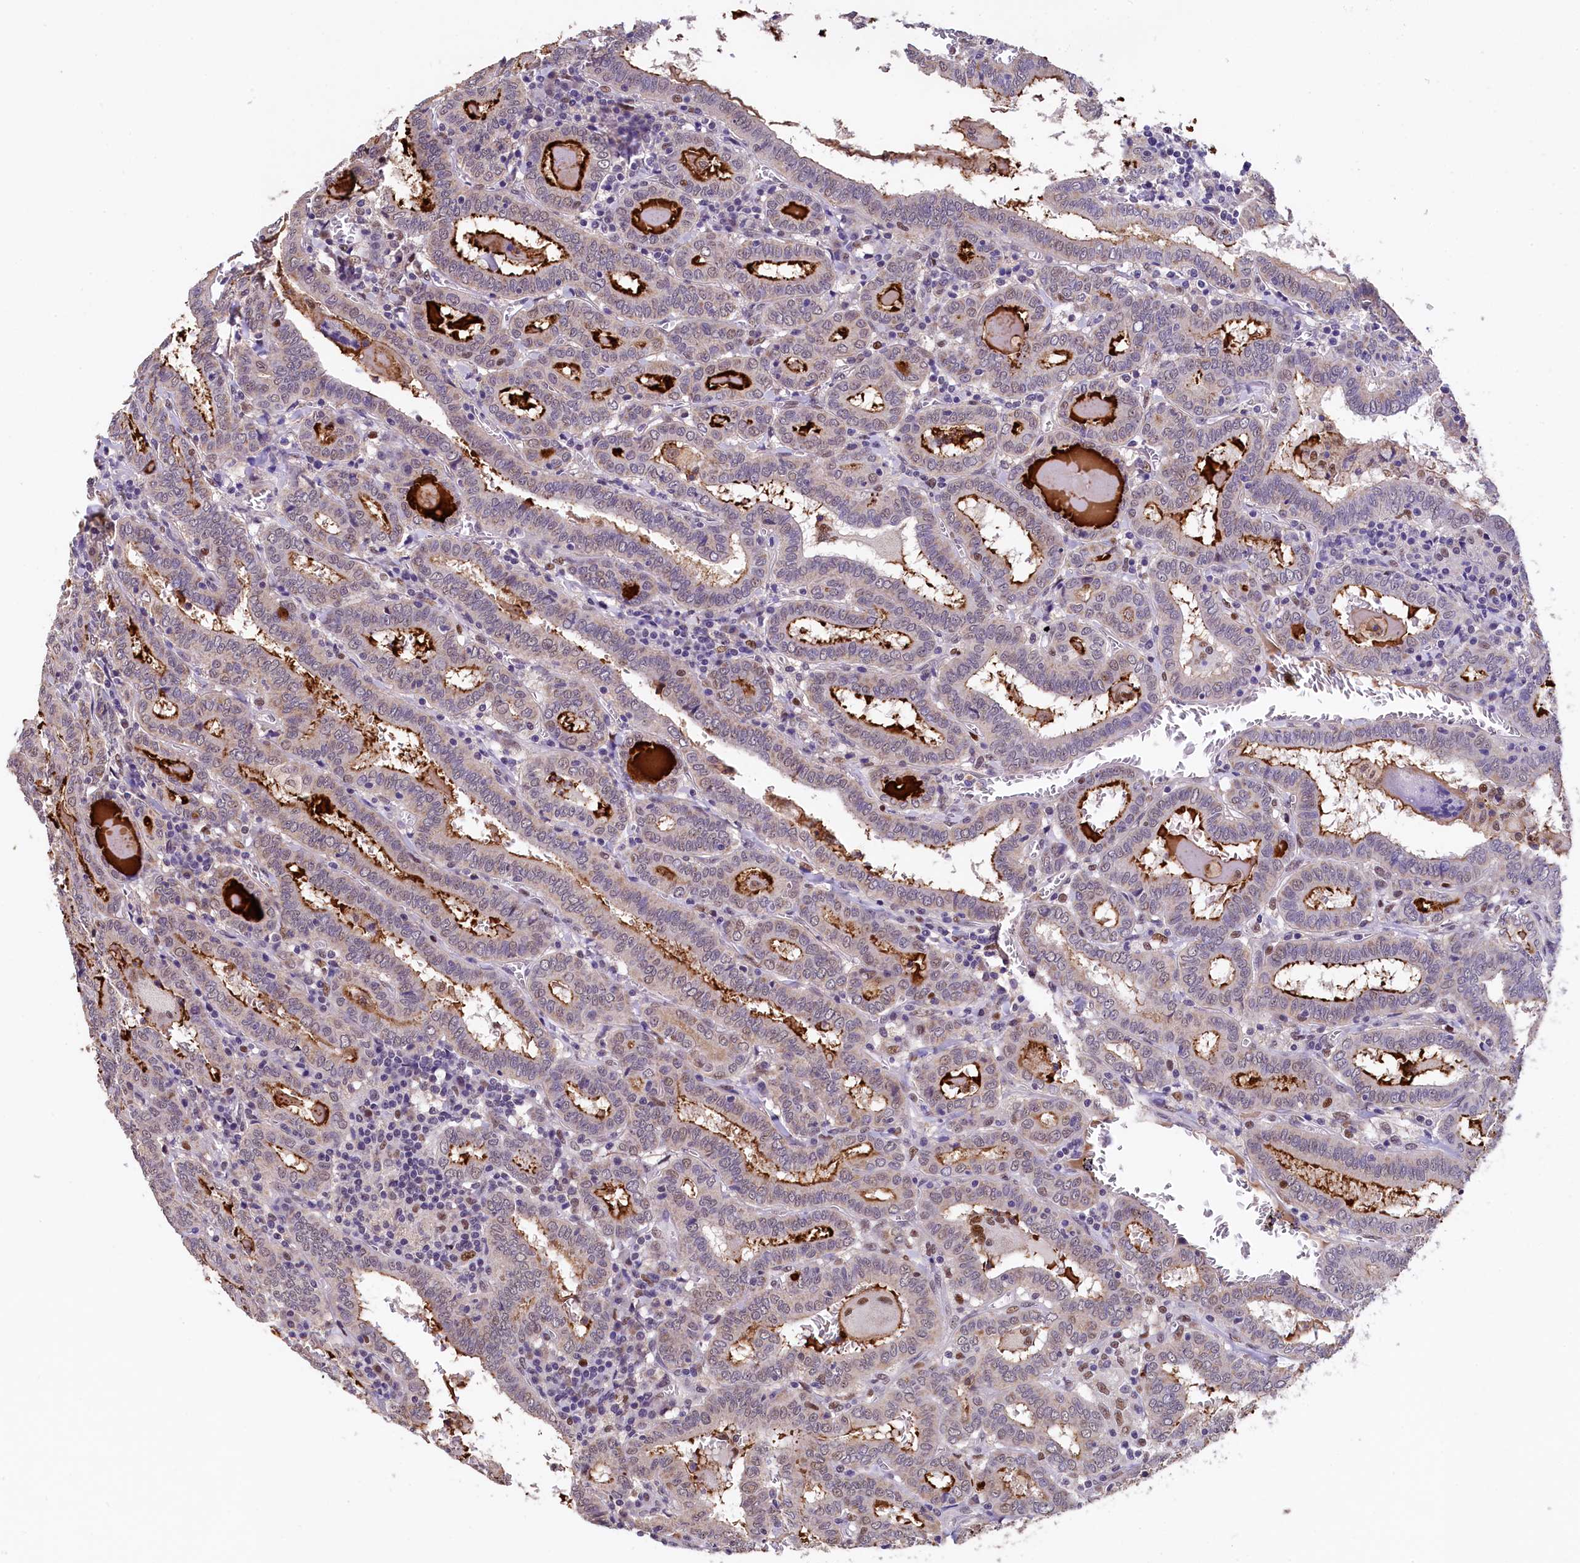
{"staining": {"intensity": "weak", "quantity": "<25%", "location": "nuclear"}, "tissue": "thyroid cancer", "cell_type": "Tumor cells", "image_type": "cancer", "snomed": [{"axis": "morphology", "description": "Papillary adenocarcinoma, NOS"}, {"axis": "topography", "description": "Thyroid gland"}], "caption": "There is no significant positivity in tumor cells of thyroid papillary adenocarcinoma.", "gene": "HECTD4", "patient": {"sex": "female", "age": 72}}